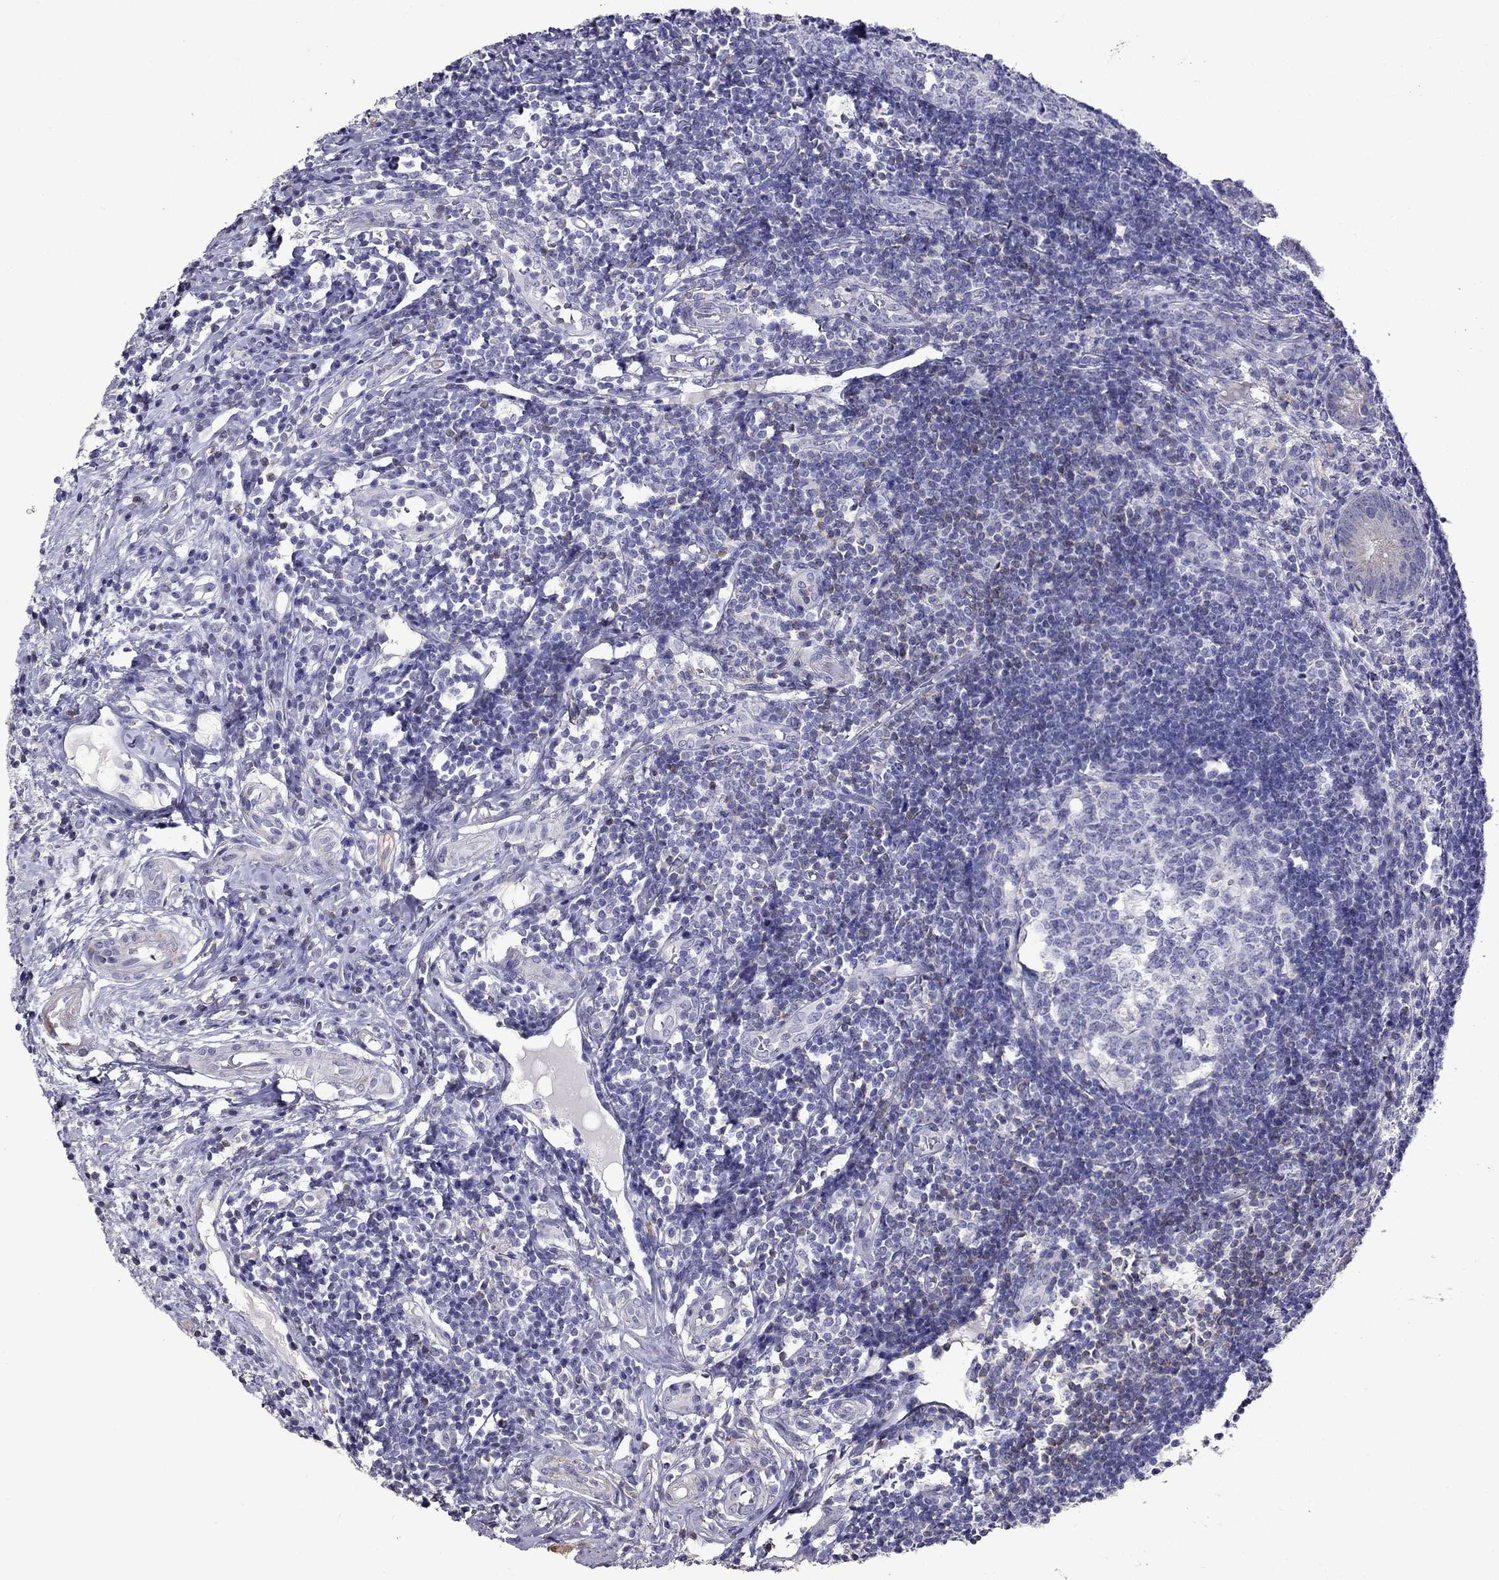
{"staining": {"intensity": "negative", "quantity": "none", "location": "none"}, "tissue": "appendix", "cell_type": "Lymphoid tissue", "image_type": "normal", "snomed": [{"axis": "morphology", "description": "Normal tissue, NOS"}, {"axis": "morphology", "description": "Inflammation, NOS"}, {"axis": "topography", "description": "Appendix"}], "caption": "High magnification brightfield microscopy of benign appendix stained with DAB (brown) and counterstained with hematoxylin (blue): lymphoid tissue show no significant expression.", "gene": "AK5", "patient": {"sex": "male", "age": 16}}